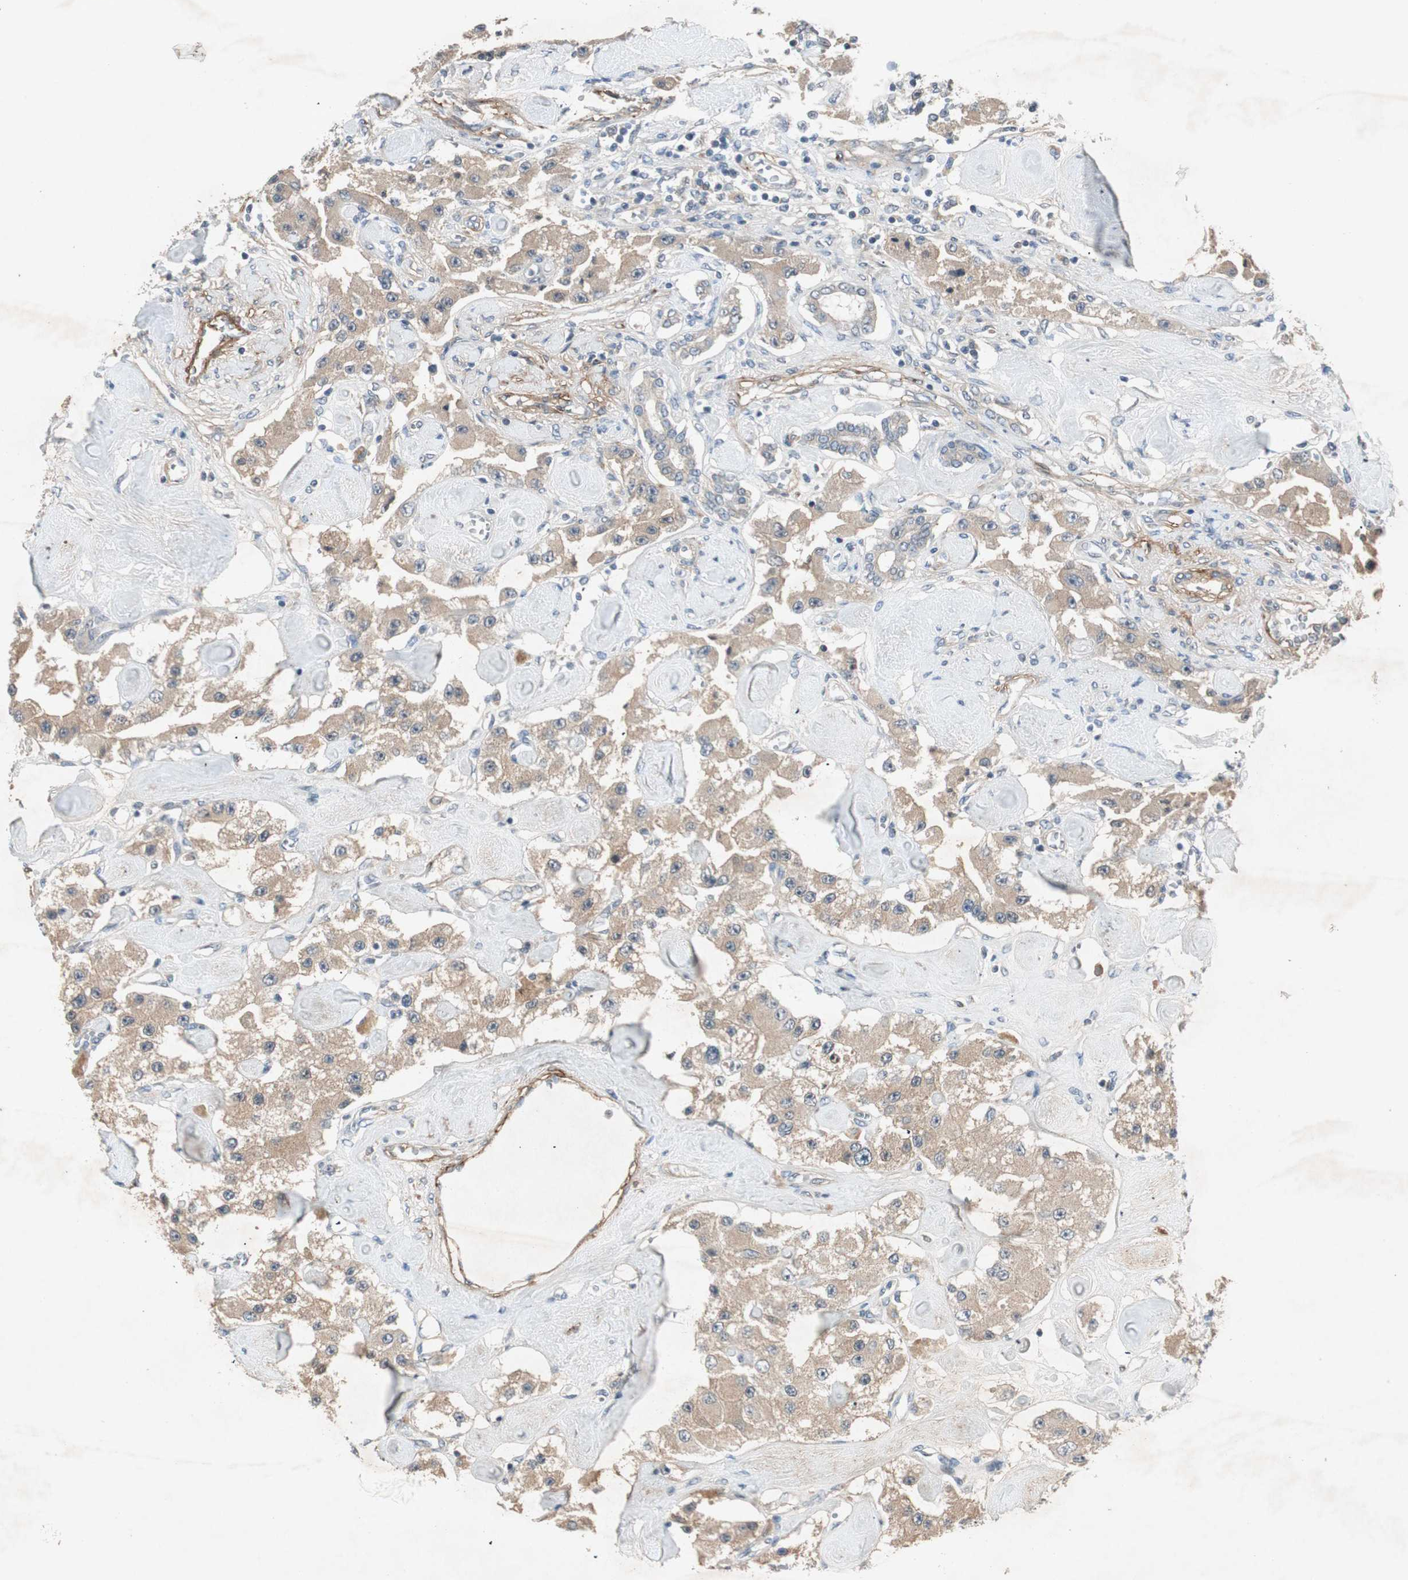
{"staining": {"intensity": "weak", "quantity": ">75%", "location": "cytoplasmic/membranous"}, "tissue": "carcinoid", "cell_type": "Tumor cells", "image_type": "cancer", "snomed": [{"axis": "morphology", "description": "Carcinoid, malignant, NOS"}, {"axis": "topography", "description": "Pancreas"}], "caption": "About >75% of tumor cells in carcinoid display weak cytoplasmic/membranous protein positivity as visualized by brown immunohistochemical staining.", "gene": "RNGTT", "patient": {"sex": "male", "age": 41}}